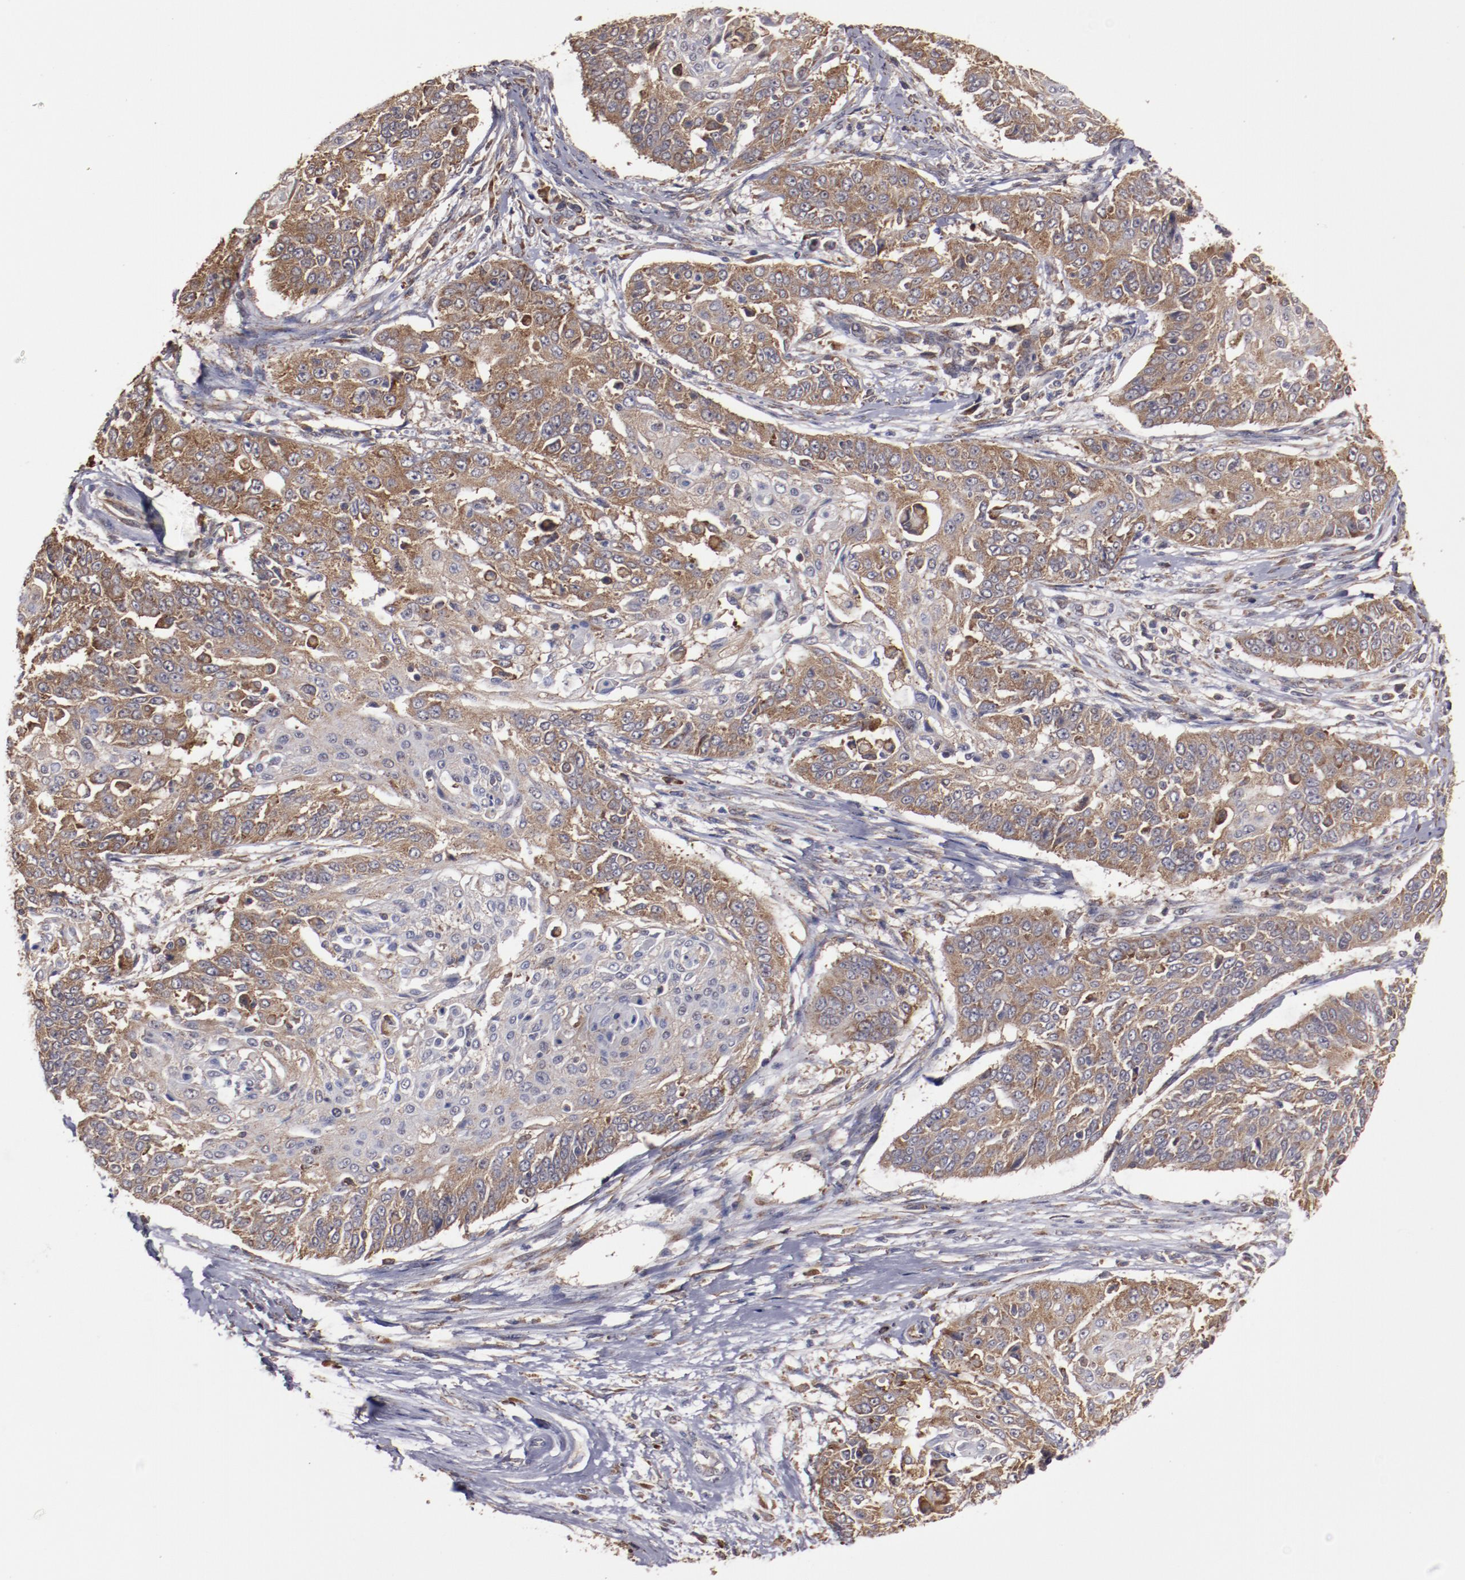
{"staining": {"intensity": "strong", "quantity": ">75%", "location": "cytoplasmic/membranous"}, "tissue": "cervical cancer", "cell_type": "Tumor cells", "image_type": "cancer", "snomed": [{"axis": "morphology", "description": "Squamous cell carcinoma, NOS"}, {"axis": "topography", "description": "Cervix"}], "caption": "Cervical cancer tissue exhibits strong cytoplasmic/membranous positivity in about >75% of tumor cells", "gene": "RPS4Y1", "patient": {"sex": "female", "age": 64}}